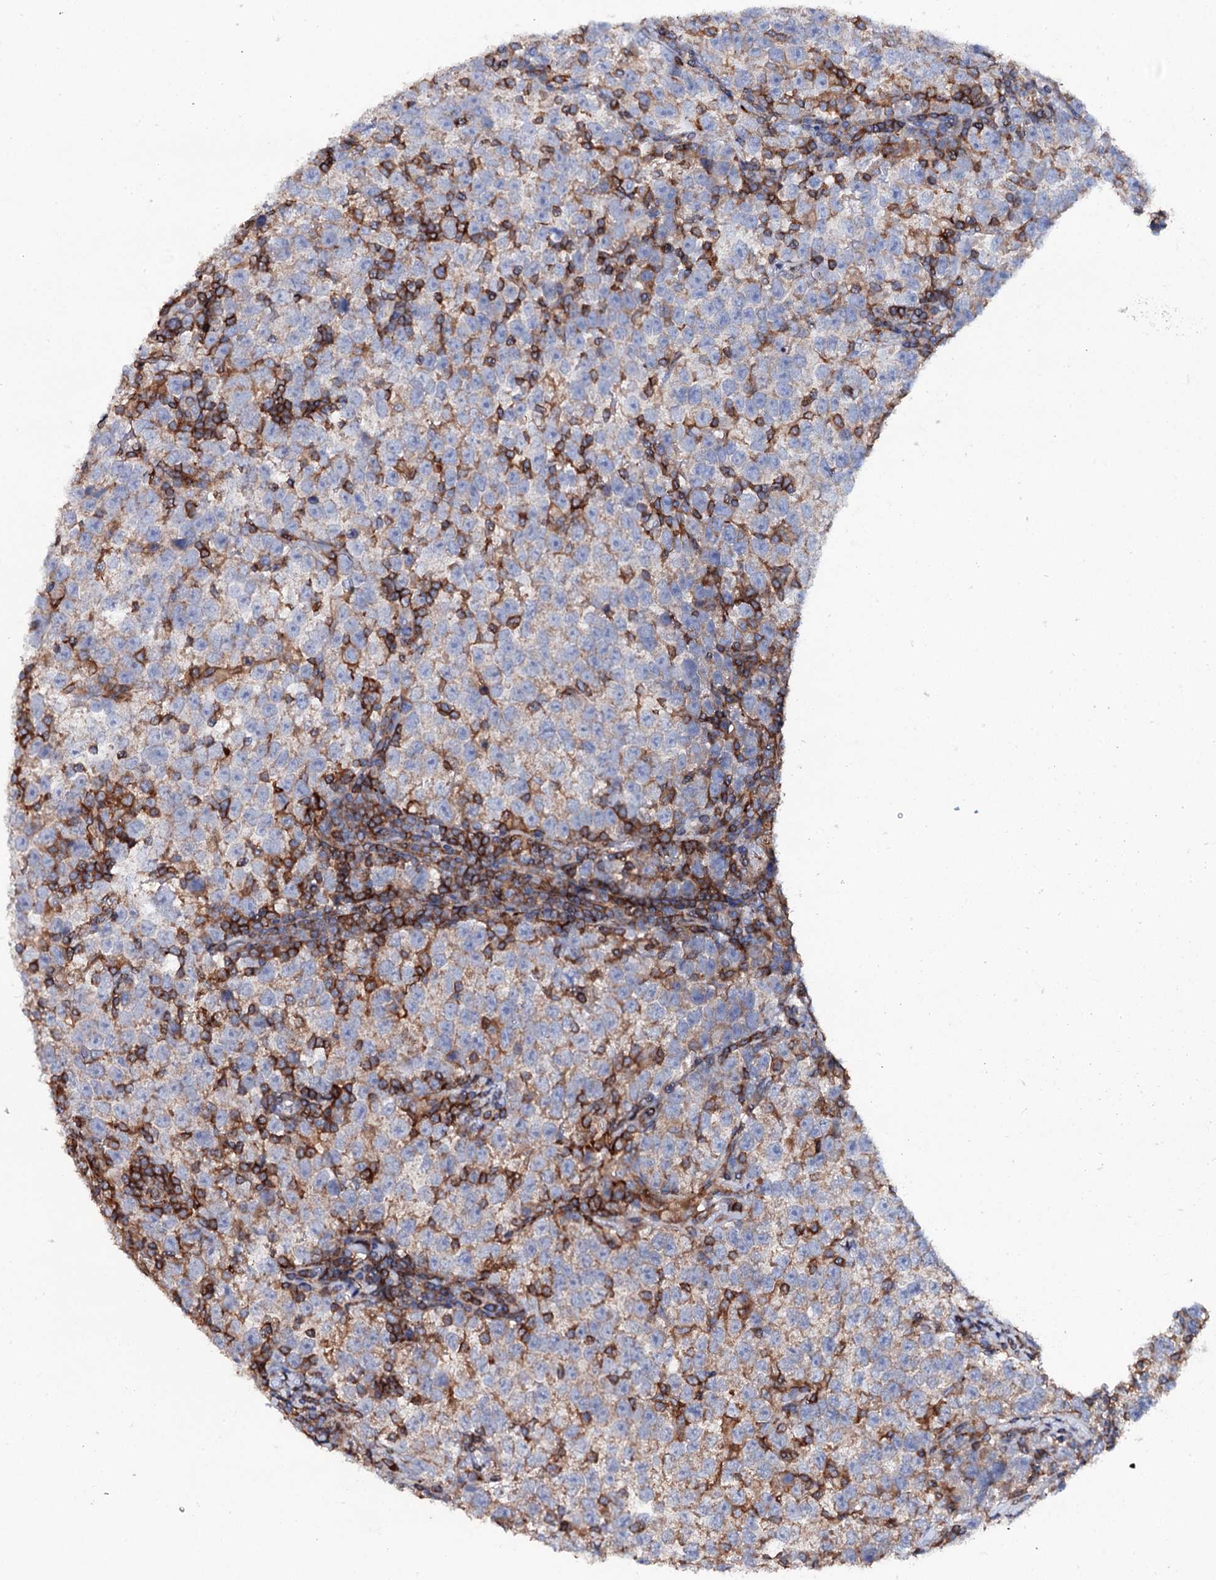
{"staining": {"intensity": "weak", "quantity": "25%-75%", "location": "cytoplasmic/membranous"}, "tissue": "testis cancer", "cell_type": "Tumor cells", "image_type": "cancer", "snomed": [{"axis": "morphology", "description": "Normal tissue, NOS"}, {"axis": "morphology", "description": "Seminoma, NOS"}, {"axis": "topography", "description": "Testis"}], "caption": "Immunohistochemical staining of human testis seminoma shows weak cytoplasmic/membranous protein staining in about 25%-75% of tumor cells. Nuclei are stained in blue.", "gene": "UBASH3B", "patient": {"sex": "male", "age": 43}}